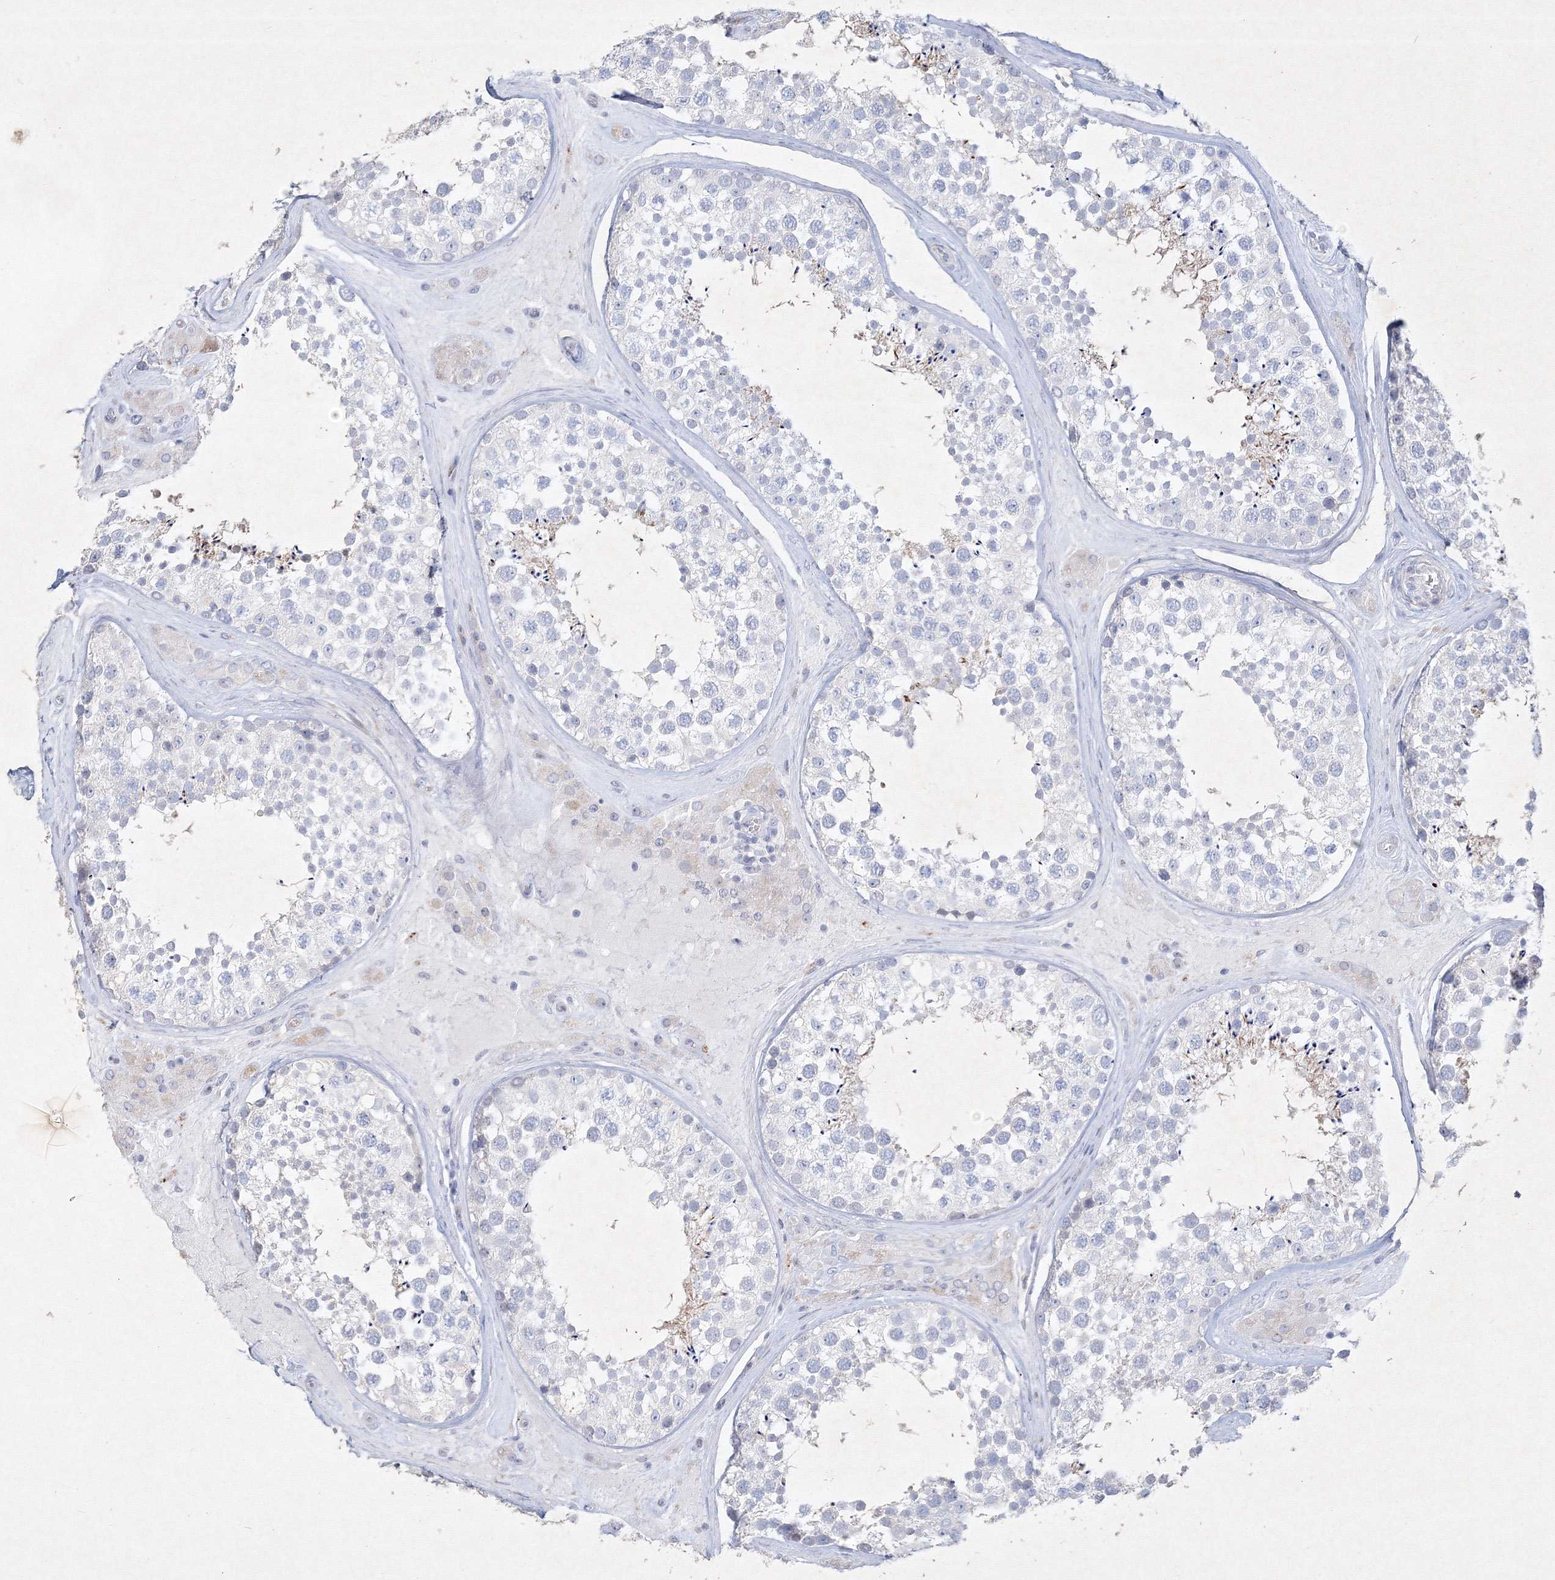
{"staining": {"intensity": "negative", "quantity": "none", "location": "none"}, "tissue": "testis", "cell_type": "Cells in seminiferous ducts", "image_type": "normal", "snomed": [{"axis": "morphology", "description": "Normal tissue, NOS"}, {"axis": "topography", "description": "Testis"}], "caption": "Immunohistochemistry (IHC) image of benign human testis stained for a protein (brown), which shows no staining in cells in seminiferous ducts.", "gene": "CXXC4", "patient": {"sex": "male", "age": 46}}